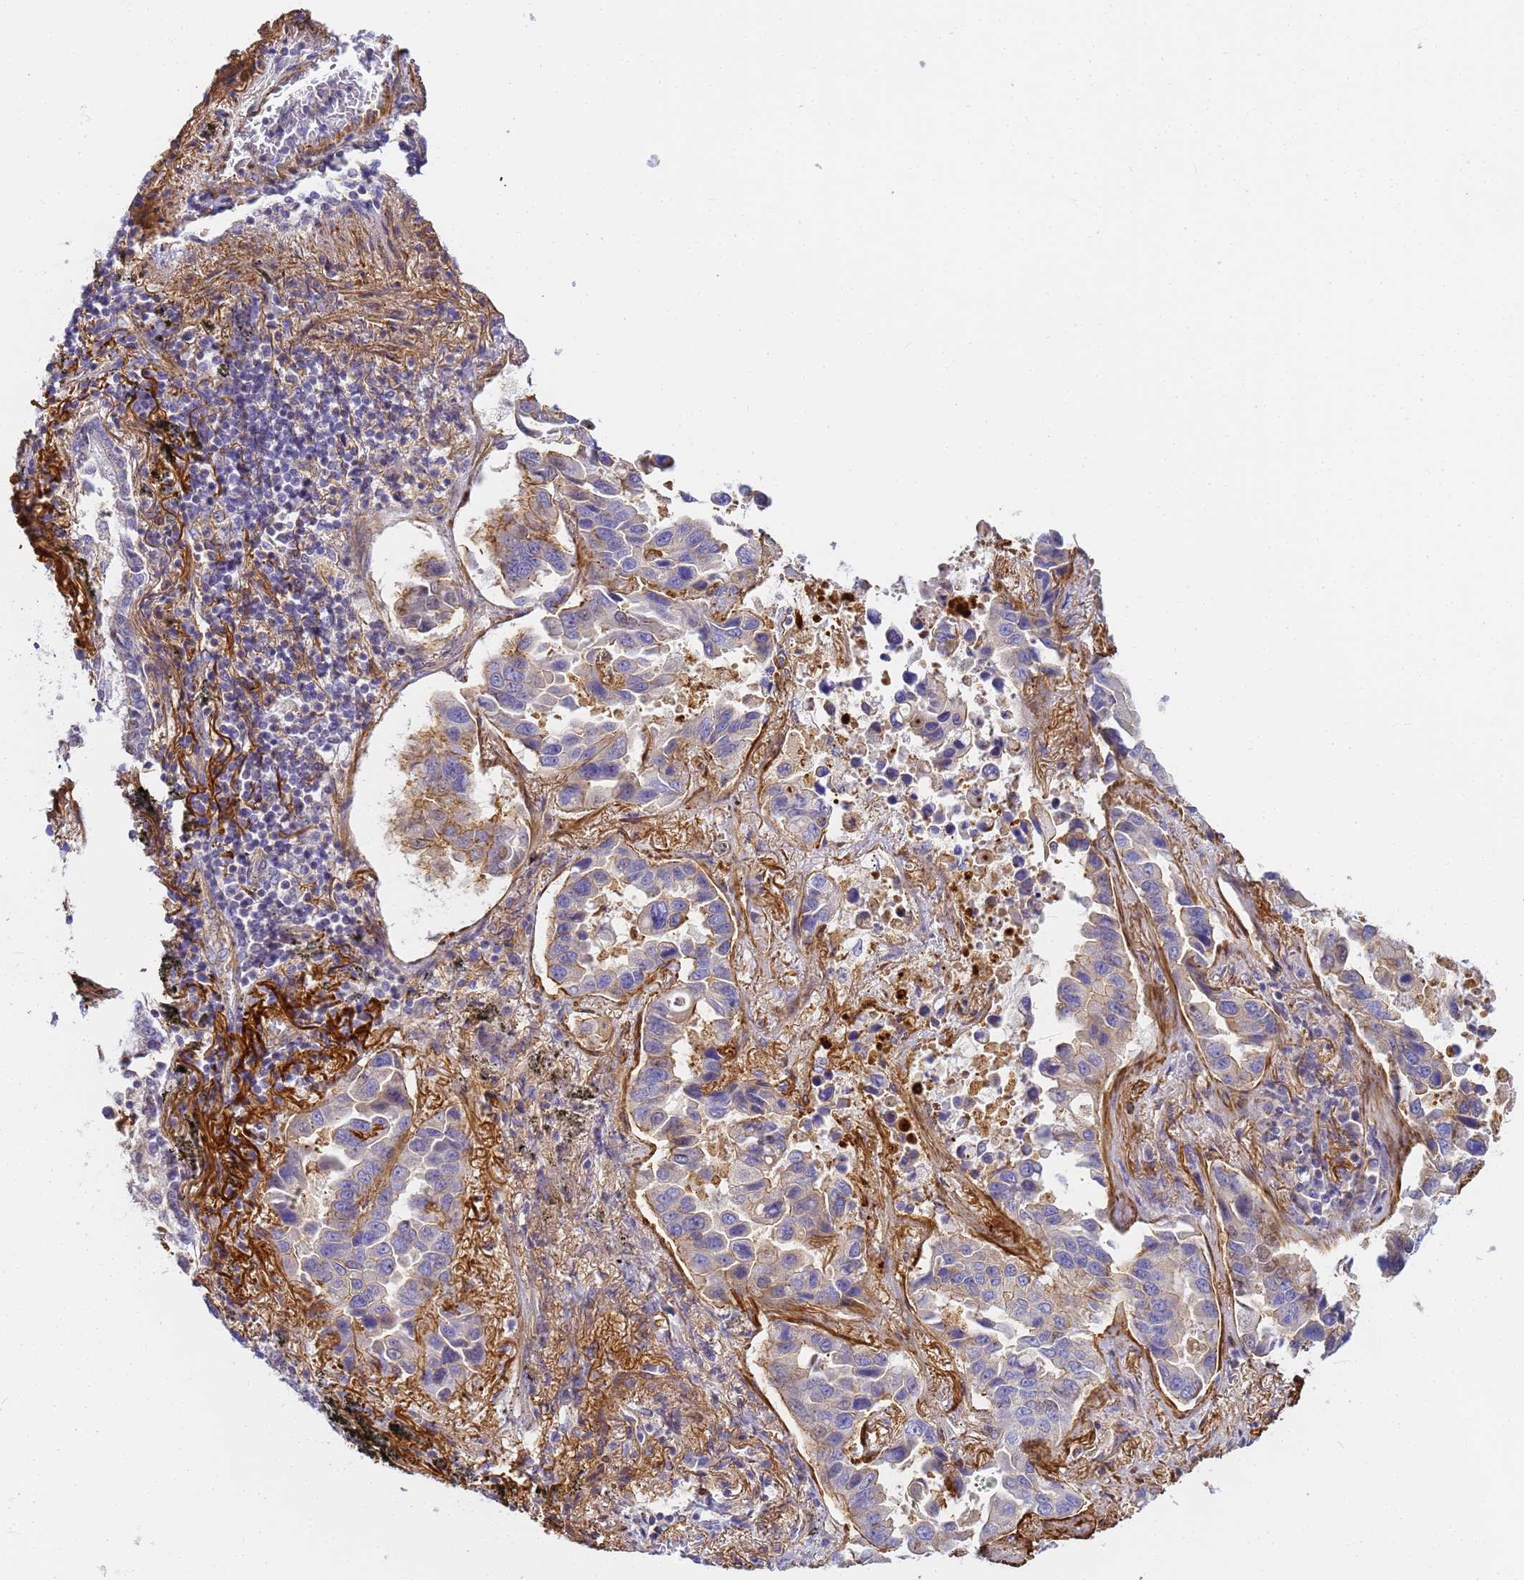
{"staining": {"intensity": "negative", "quantity": "none", "location": "none"}, "tissue": "lung cancer", "cell_type": "Tumor cells", "image_type": "cancer", "snomed": [{"axis": "morphology", "description": "Adenocarcinoma, NOS"}, {"axis": "topography", "description": "Lung"}], "caption": "High magnification brightfield microscopy of lung cancer (adenocarcinoma) stained with DAB (brown) and counterstained with hematoxylin (blue): tumor cells show no significant expression. The staining is performed using DAB (3,3'-diaminobenzidine) brown chromogen with nuclei counter-stained in using hematoxylin.", "gene": "MYL12A", "patient": {"sex": "male", "age": 64}}